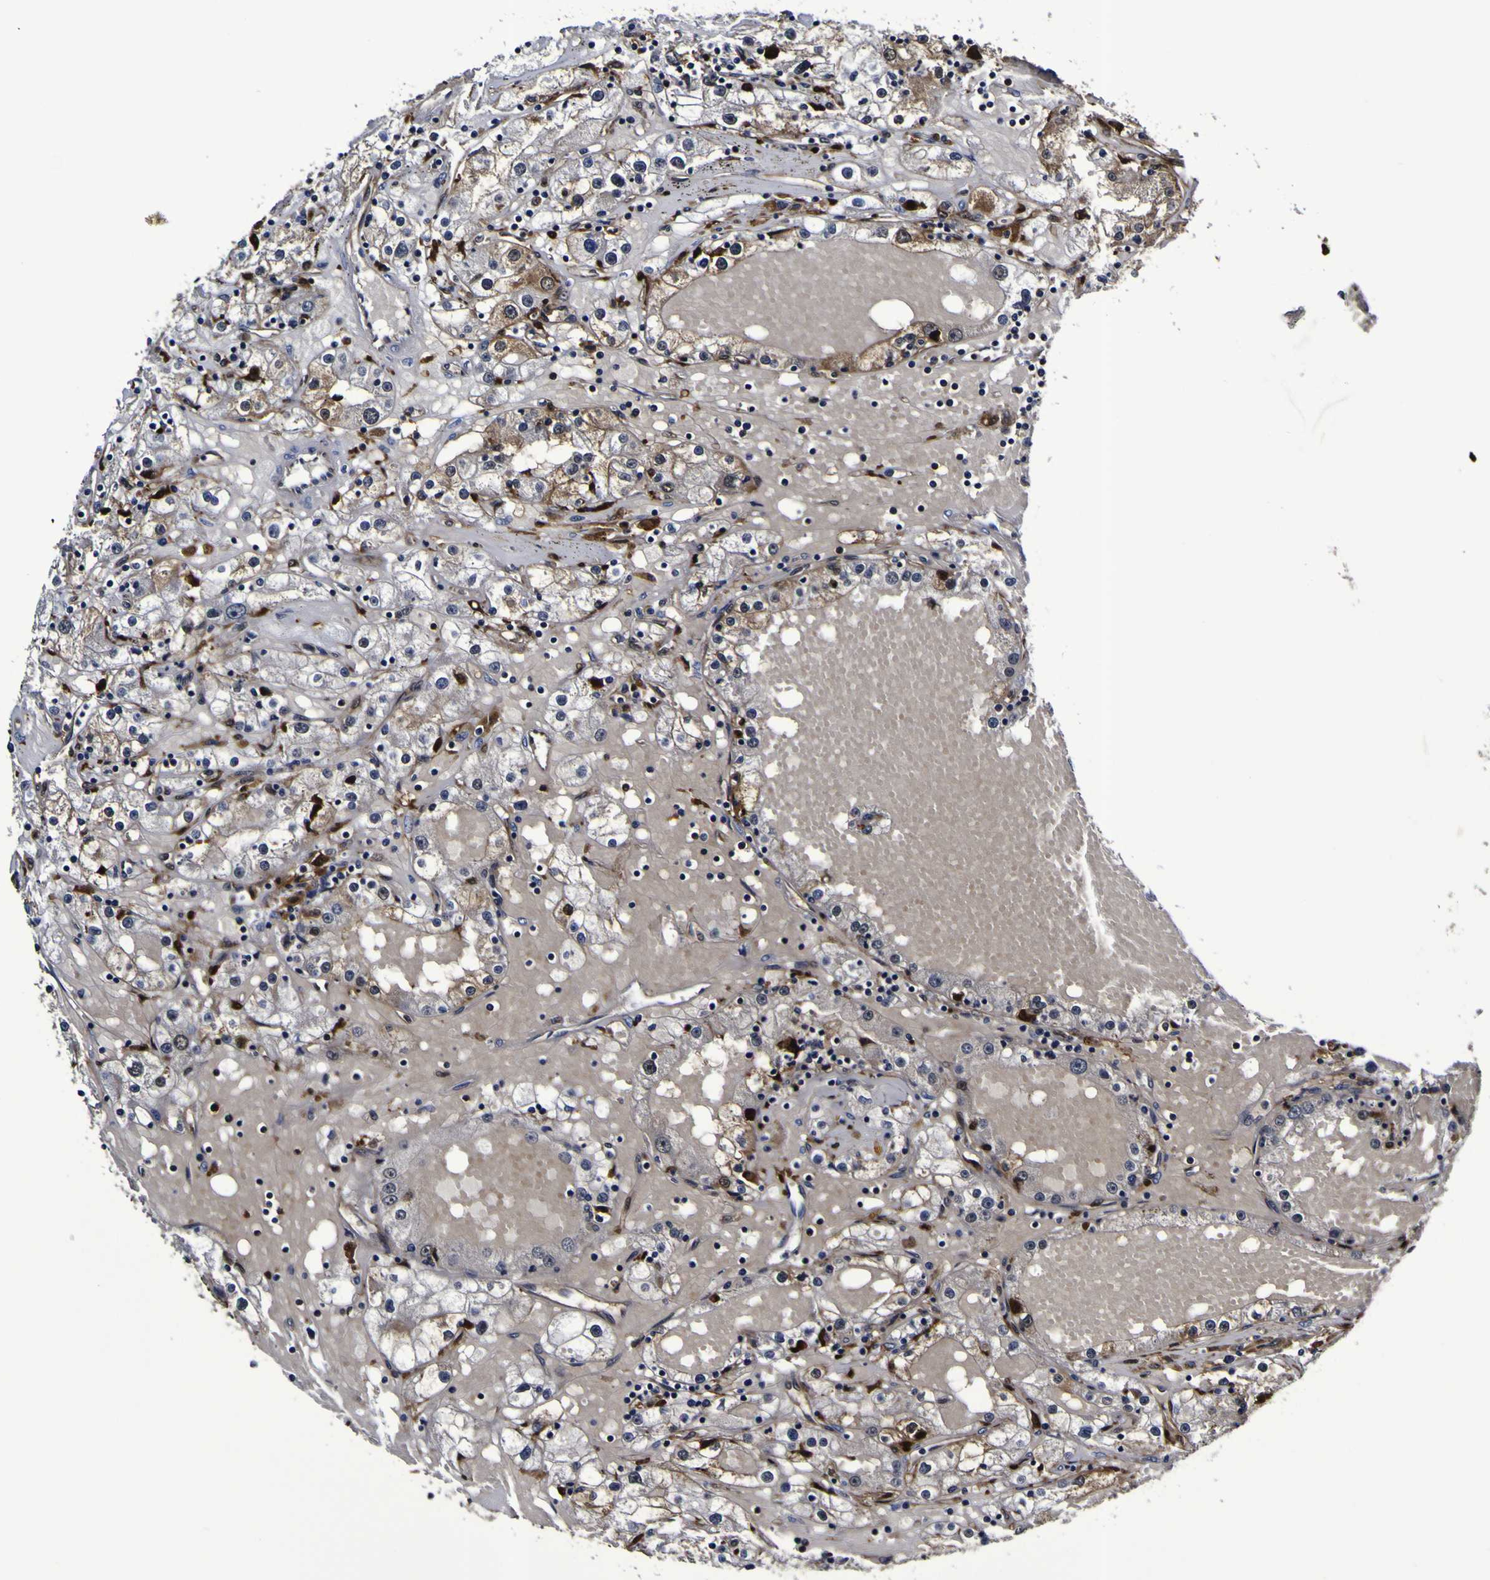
{"staining": {"intensity": "weak", "quantity": "<25%", "location": "cytoplasmic/membranous"}, "tissue": "renal cancer", "cell_type": "Tumor cells", "image_type": "cancer", "snomed": [{"axis": "morphology", "description": "Adenocarcinoma, NOS"}, {"axis": "topography", "description": "Kidney"}], "caption": "This is an immunohistochemistry (IHC) micrograph of renal cancer. There is no positivity in tumor cells.", "gene": "GPX1", "patient": {"sex": "male", "age": 56}}